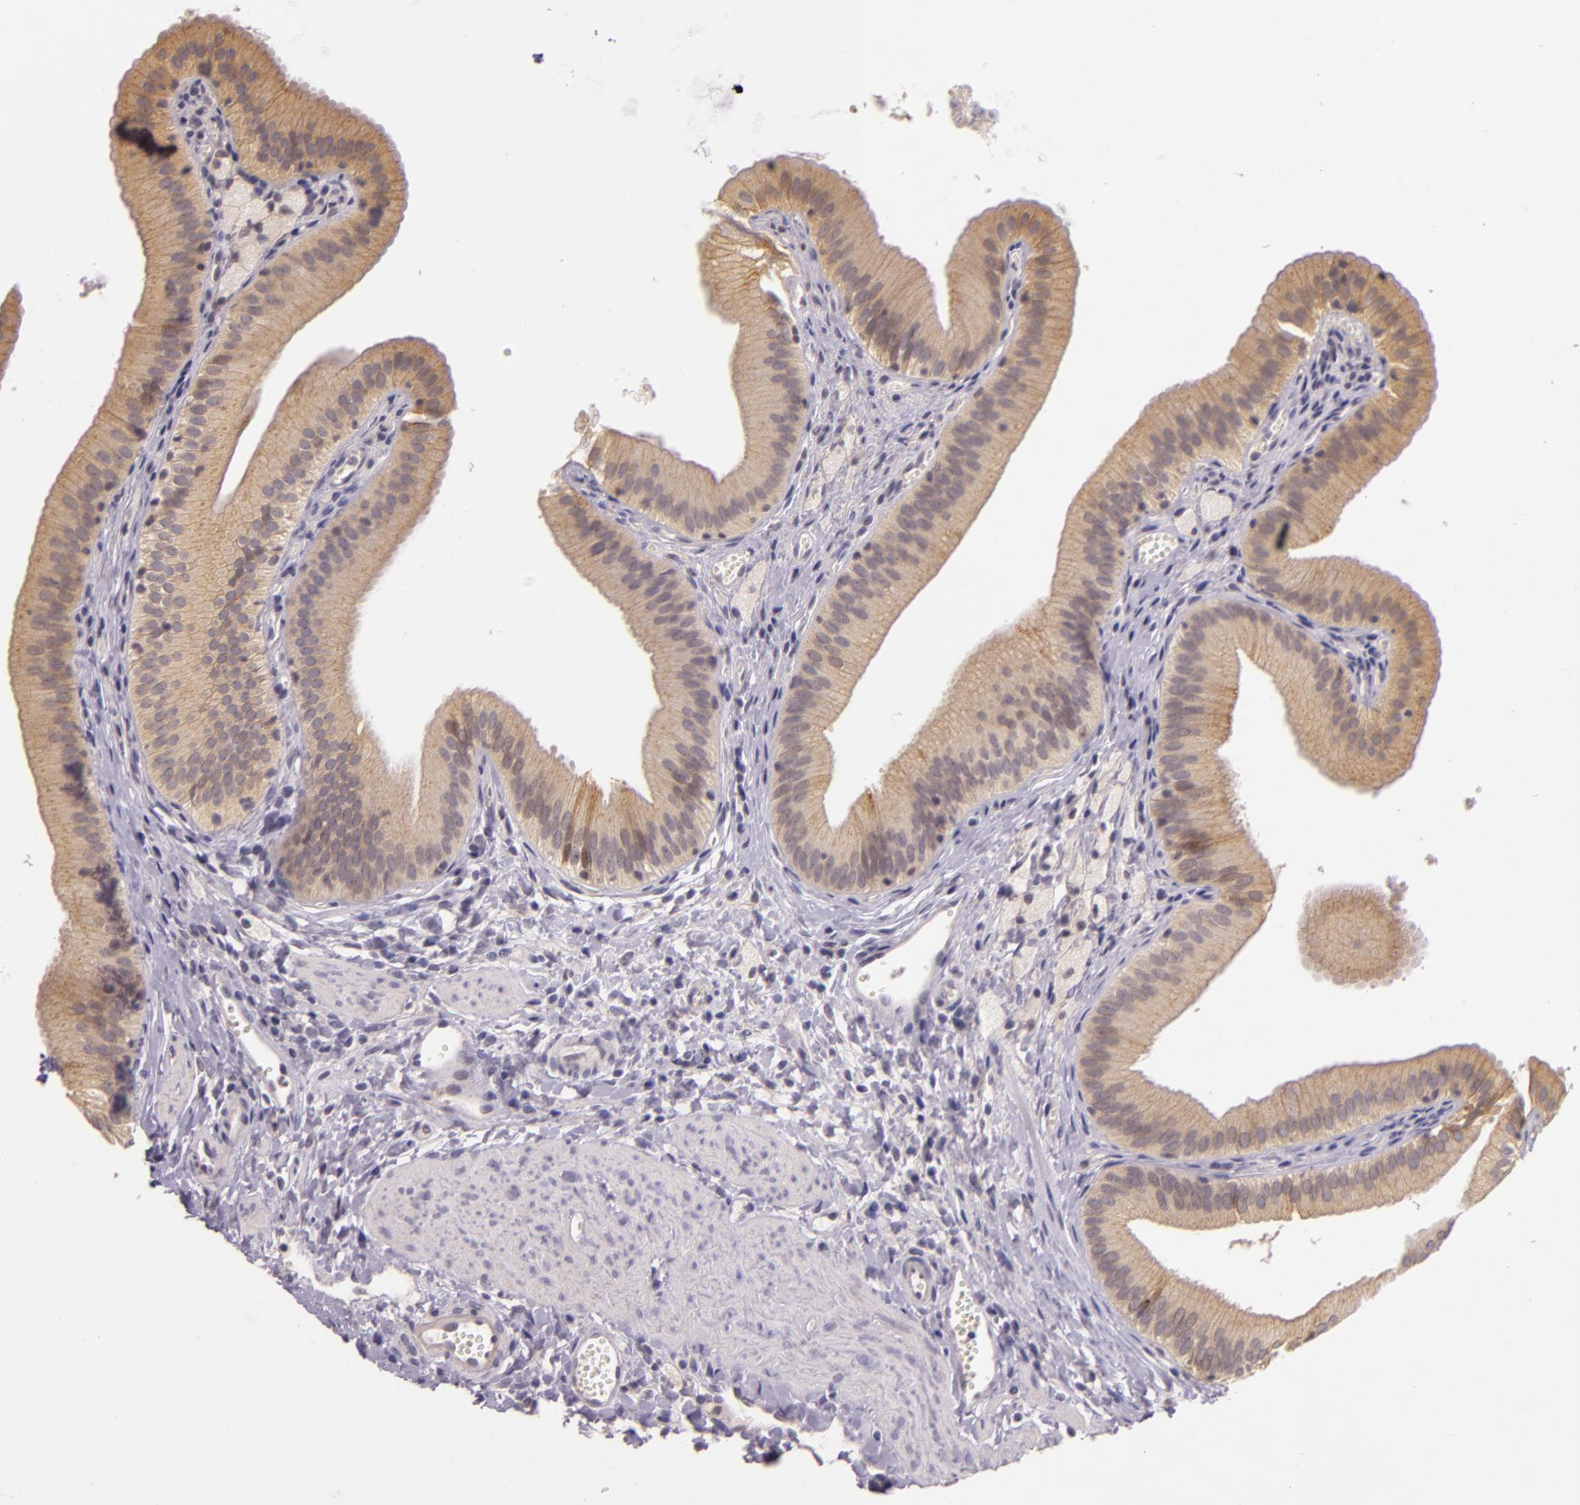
{"staining": {"intensity": "moderate", "quantity": ">75%", "location": "cytoplasmic/membranous"}, "tissue": "gallbladder", "cell_type": "Glandular cells", "image_type": "normal", "snomed": [{"axis": "morphology", "description": "Normal tissue, NOS"}, {"axis": "topography", "description": "Gallbladder"}], "caption": "Immunohistochemical staining of normal gallbladder exhibits medium levels of moderate cytoplasmic/membranous positivity in approximately >75% of glandular cells.", "gene": "ARMH4", "patient": {"sex": "female", "age": 24}}